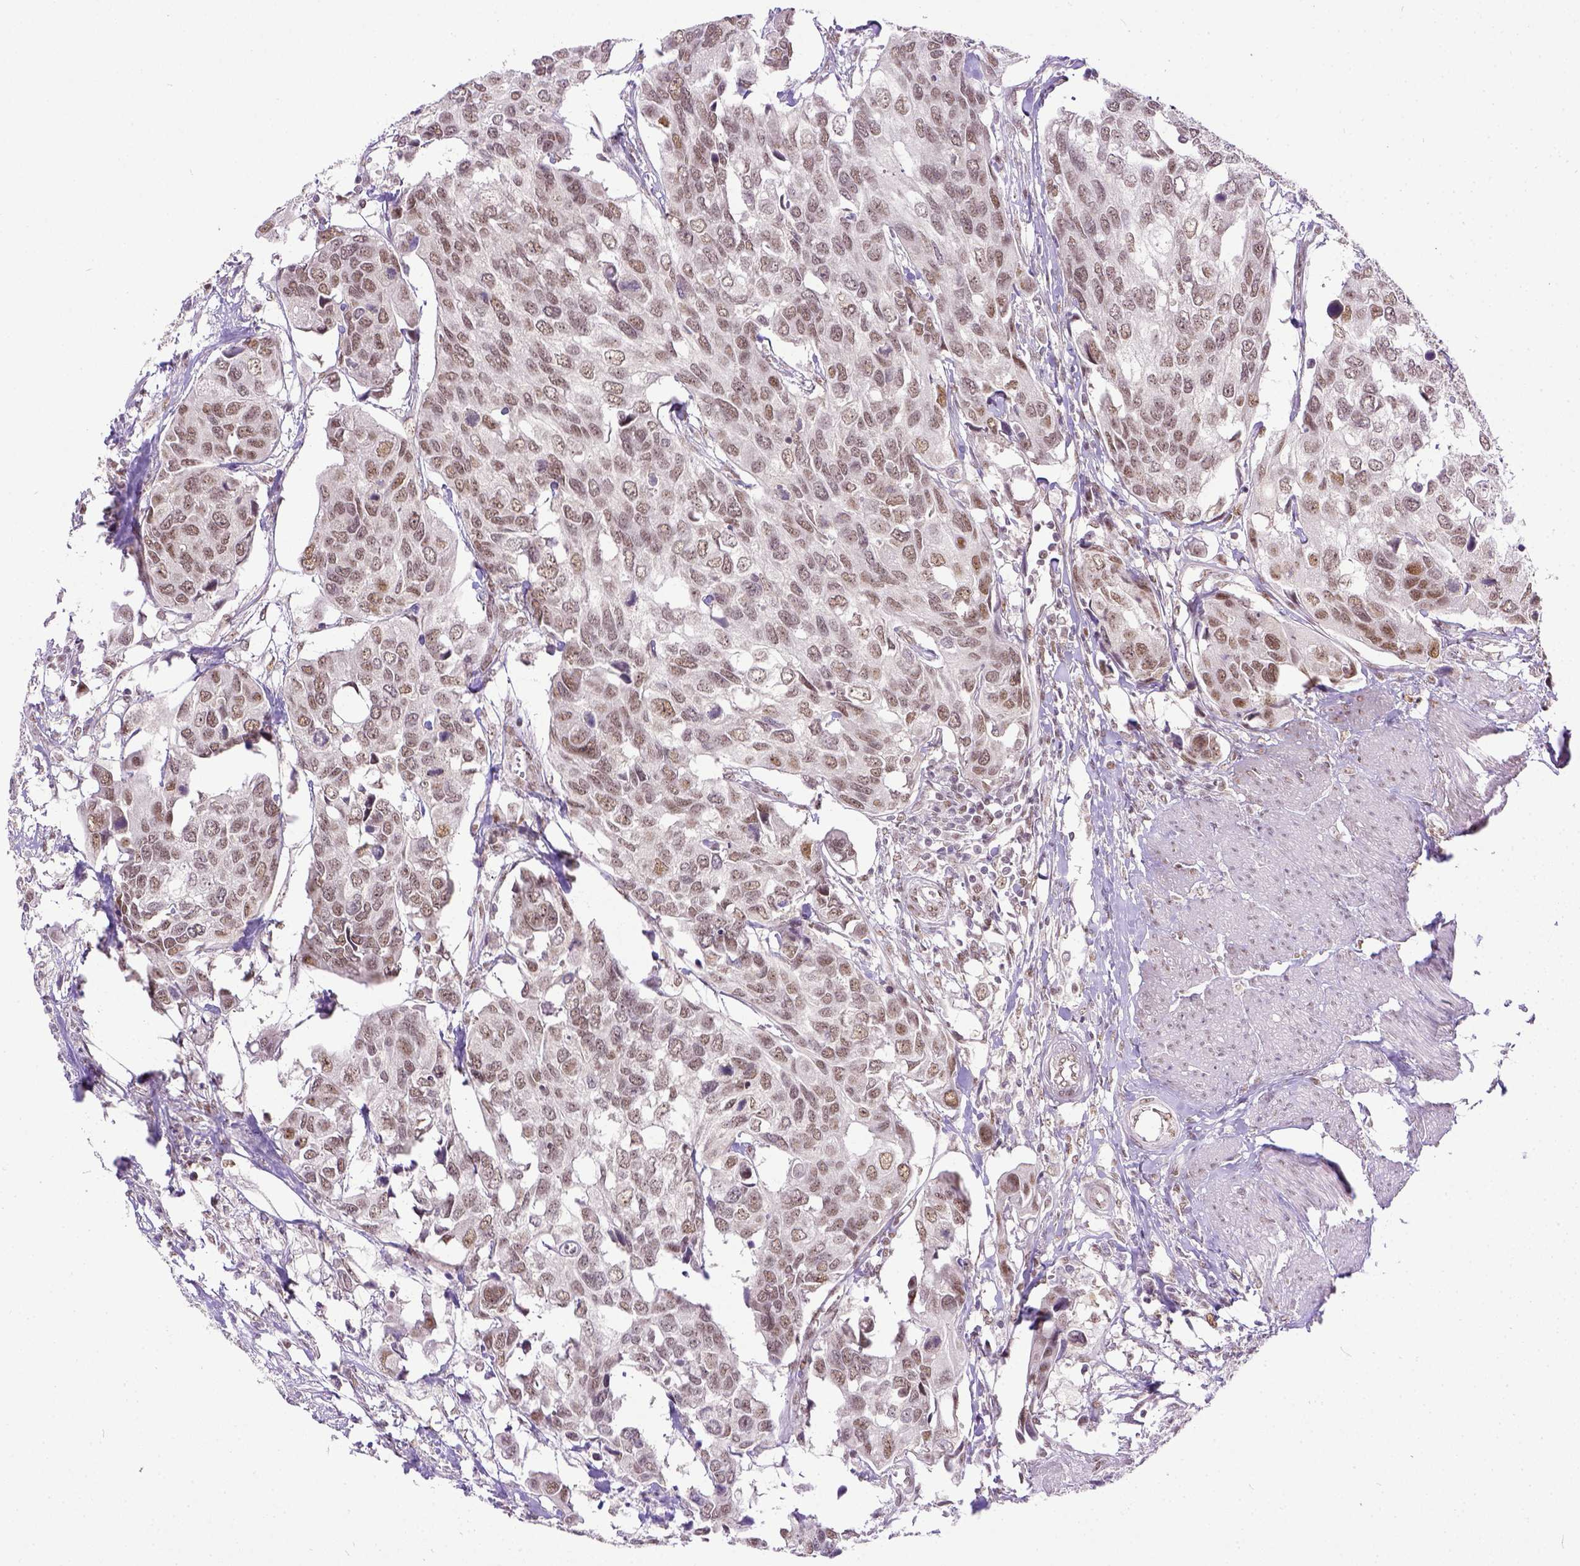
{"staining": {"intensity": "weak", "quantity": ">75%", "location": "nuclear"}, "tissue": "urothelial cancer", "cell_type": "Tumor cells", "image_type": "cancer", "snomed": [{"axis": "morphology", "description": "Urothelial carcinoma, High grade"}, {"axis": "topography", "description": "Urinary bladder"}], "caption": "High-power microscopy captured an immunohistochemistry (IHC) histopathology image of high-grade urothelial carcinoma, revealing weak nuclear positivity in about >75% of tumor cells.", "gene": "ERCC1", "patient": {"sex": "male", "age": 60}}